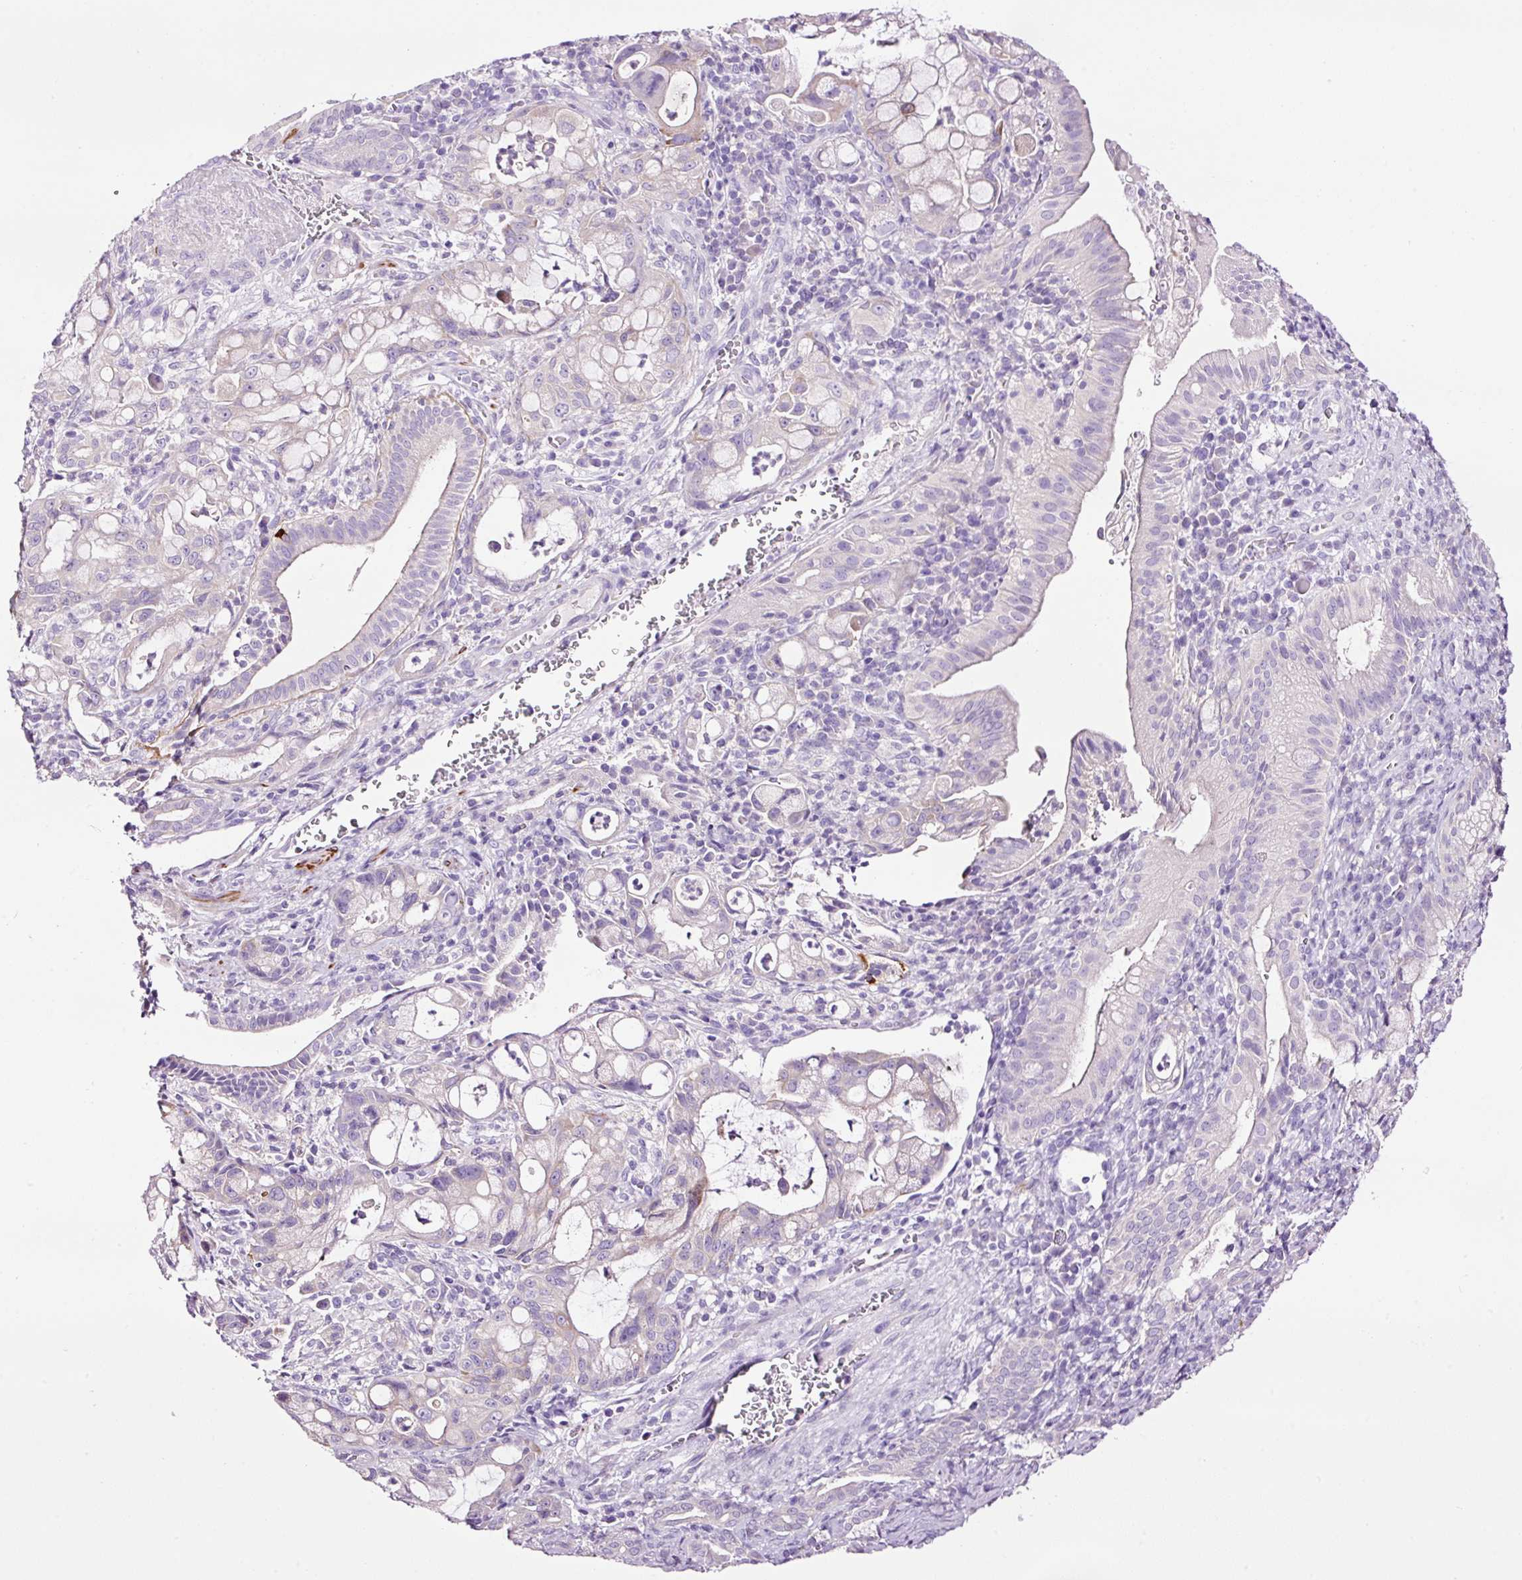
{"staining": {"intensity": "weak", "quantity": "<25%", "location": "cytoplasmic/membranous"}, "tissue": "pancreatic cancer", "cell_type": "Tumor cells", "image_type": "cancer", "snomed": [{"axis": "morphology", "description": "Adenocarcinoma, NOS"}, {"axis": "topography", "description": "Pancreas"}], "caption": "Tumor cells show no significant staining in pancreatic cancer (adenocarcinoma).", "gene": "PAM", "patient": {"sex": "male", "age": 68}}